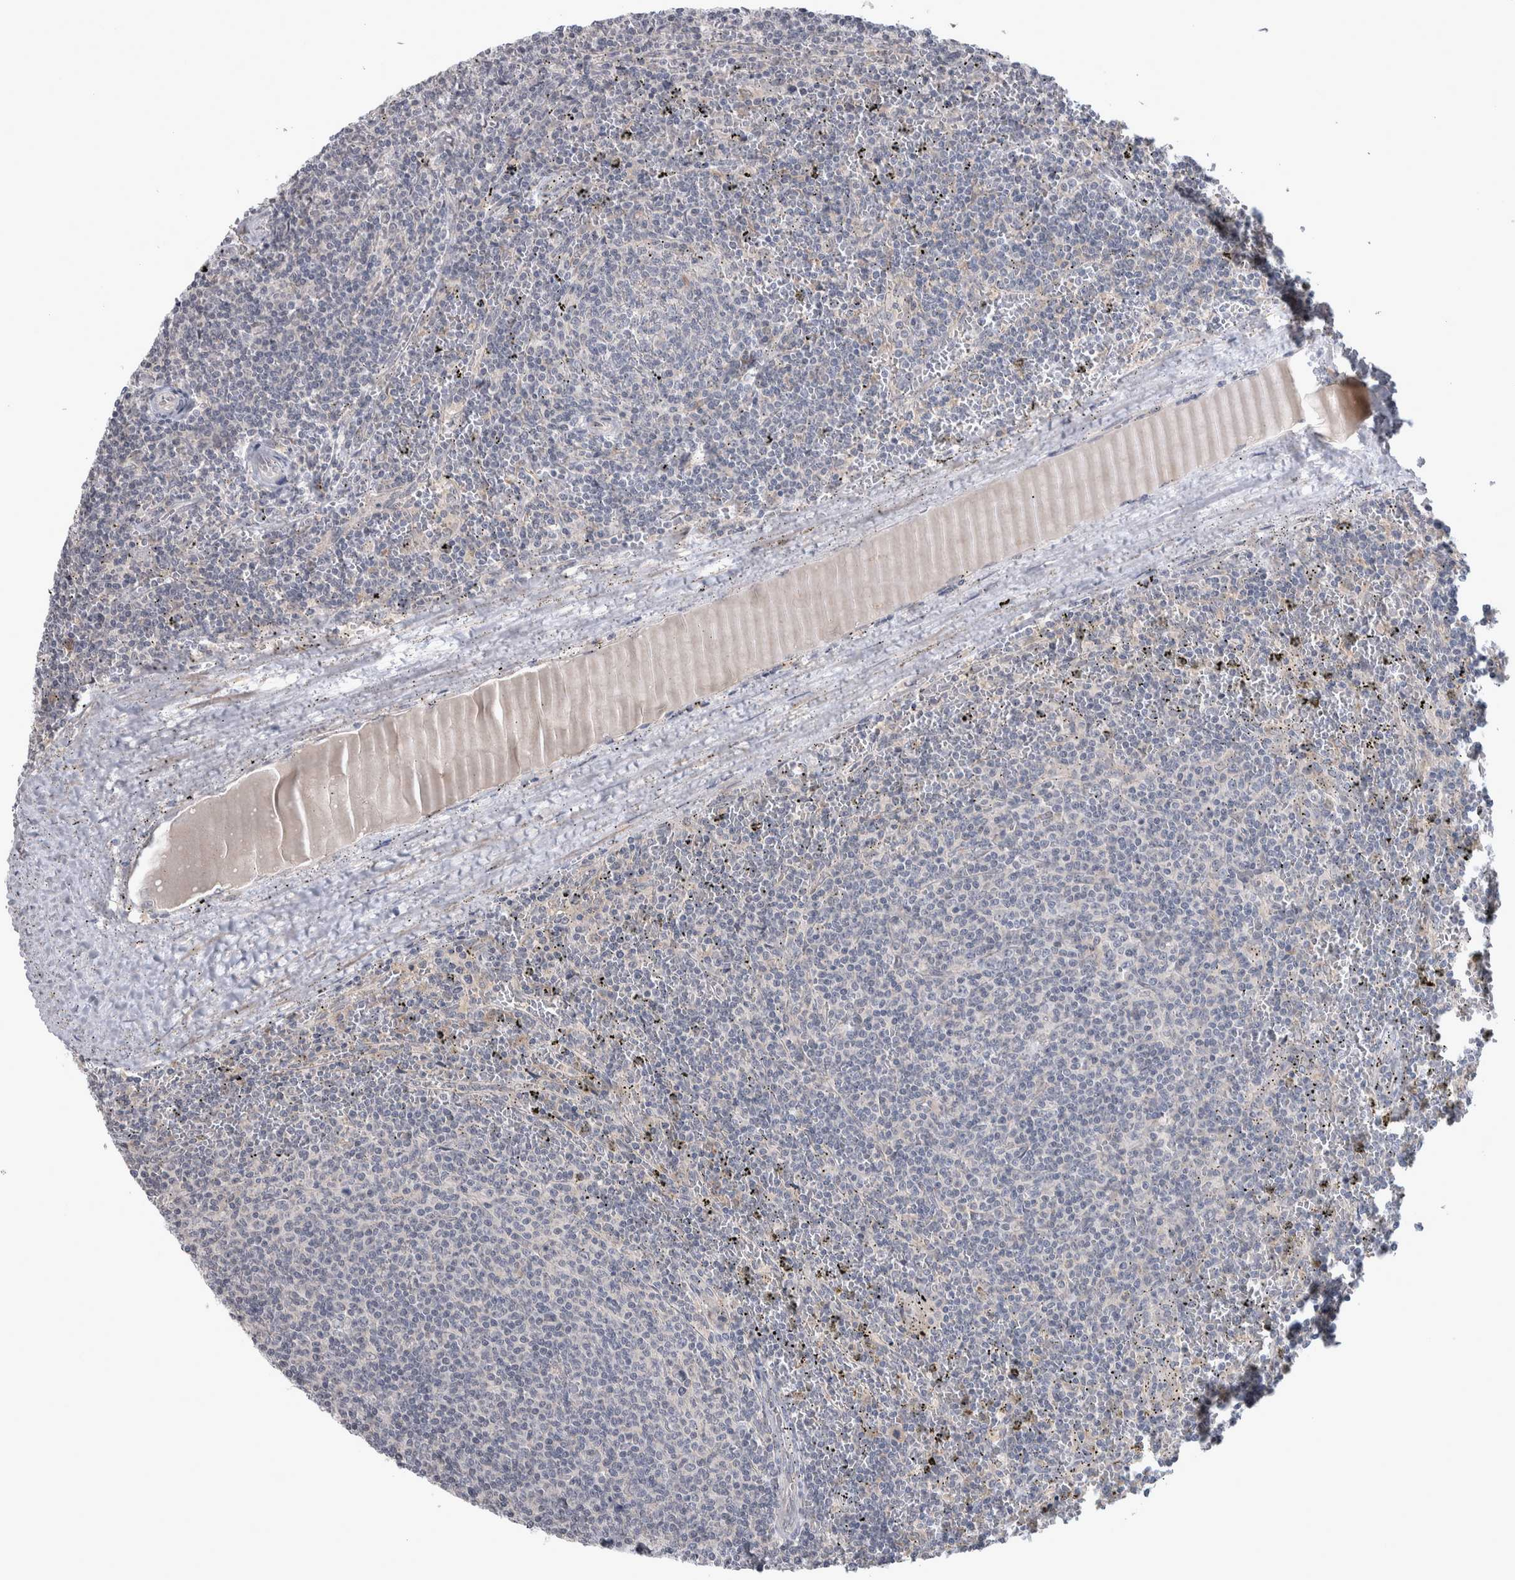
{"staining": {"intensity": "negative", "quantity": "none", "location": "none"}, "tissue": "lymphoma", "cell_type": "Tumor cells", "image_type": "cancer", "snomed": [{"axis": "morphology", "description": "Malignant lymphoma, non-Hodgkin's type, Low grade"}, {"axis": "topography", "description": "Spleen"}], "caption": "The immunohistochemistry (IHC) photomicrograph has no significant staining in tumor cells of malignant lymphoma, non-Hodgkin's type (low-grade) tissue.", "gene": "CUL2", "patient": {"sex": "female", "age": 50}}